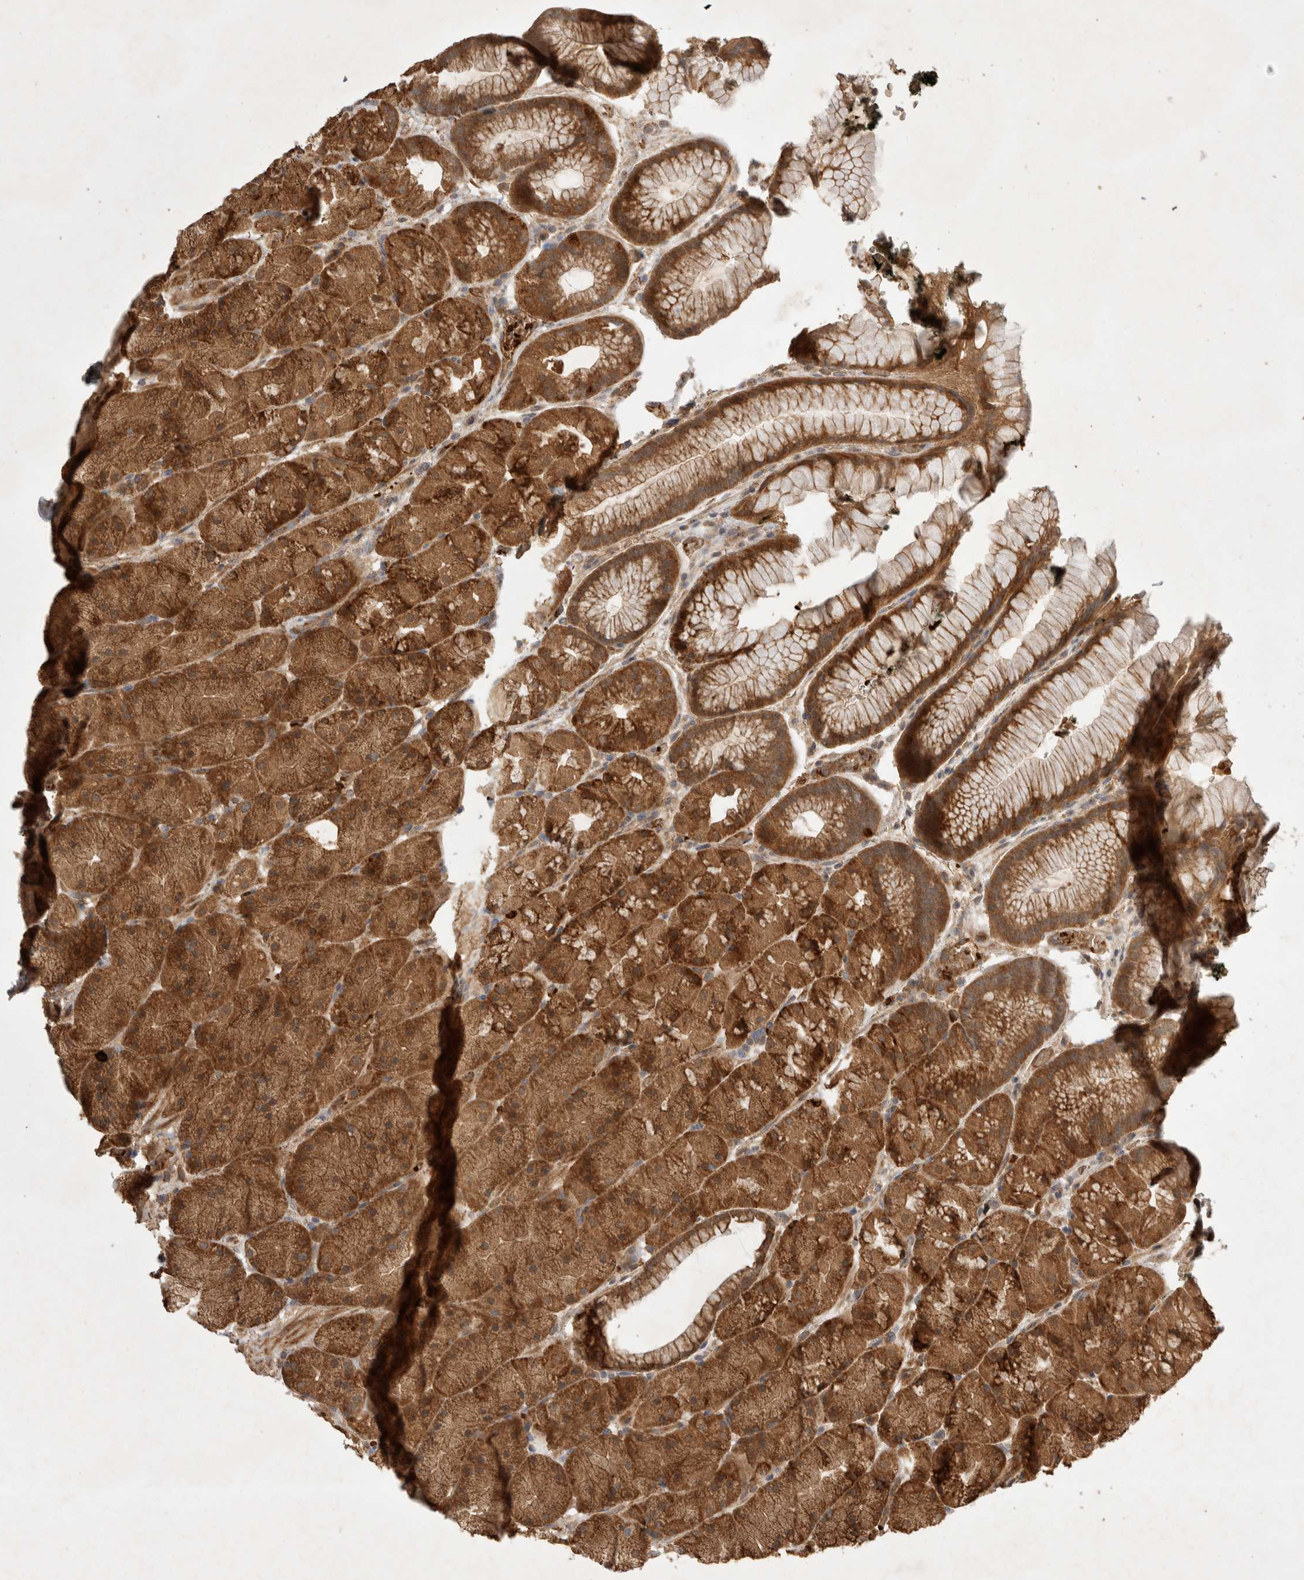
{"staining": {"intensity": "moderate", "quantity": ">75%", "location": "cytoplasmic/membranous"}, "tissue": "stomach", "cell_type": "Glandular cells", "image_type": "normal", "snomed": [{"axis": "morphology", "description": "Normal tissue, NOS"}, {"axis": "topography", "description": "Stomach, upper"}, {"axis": "topography", "description": "Stomach"}], "caption": "Immunohistochemical staining of benign human stomach shows medium levels of moderate cytoplasmic/membranous positivity in about >75% of glandular cells.", "gene": "FAM221A", "patient": {"sex": "male", "age": 48}}